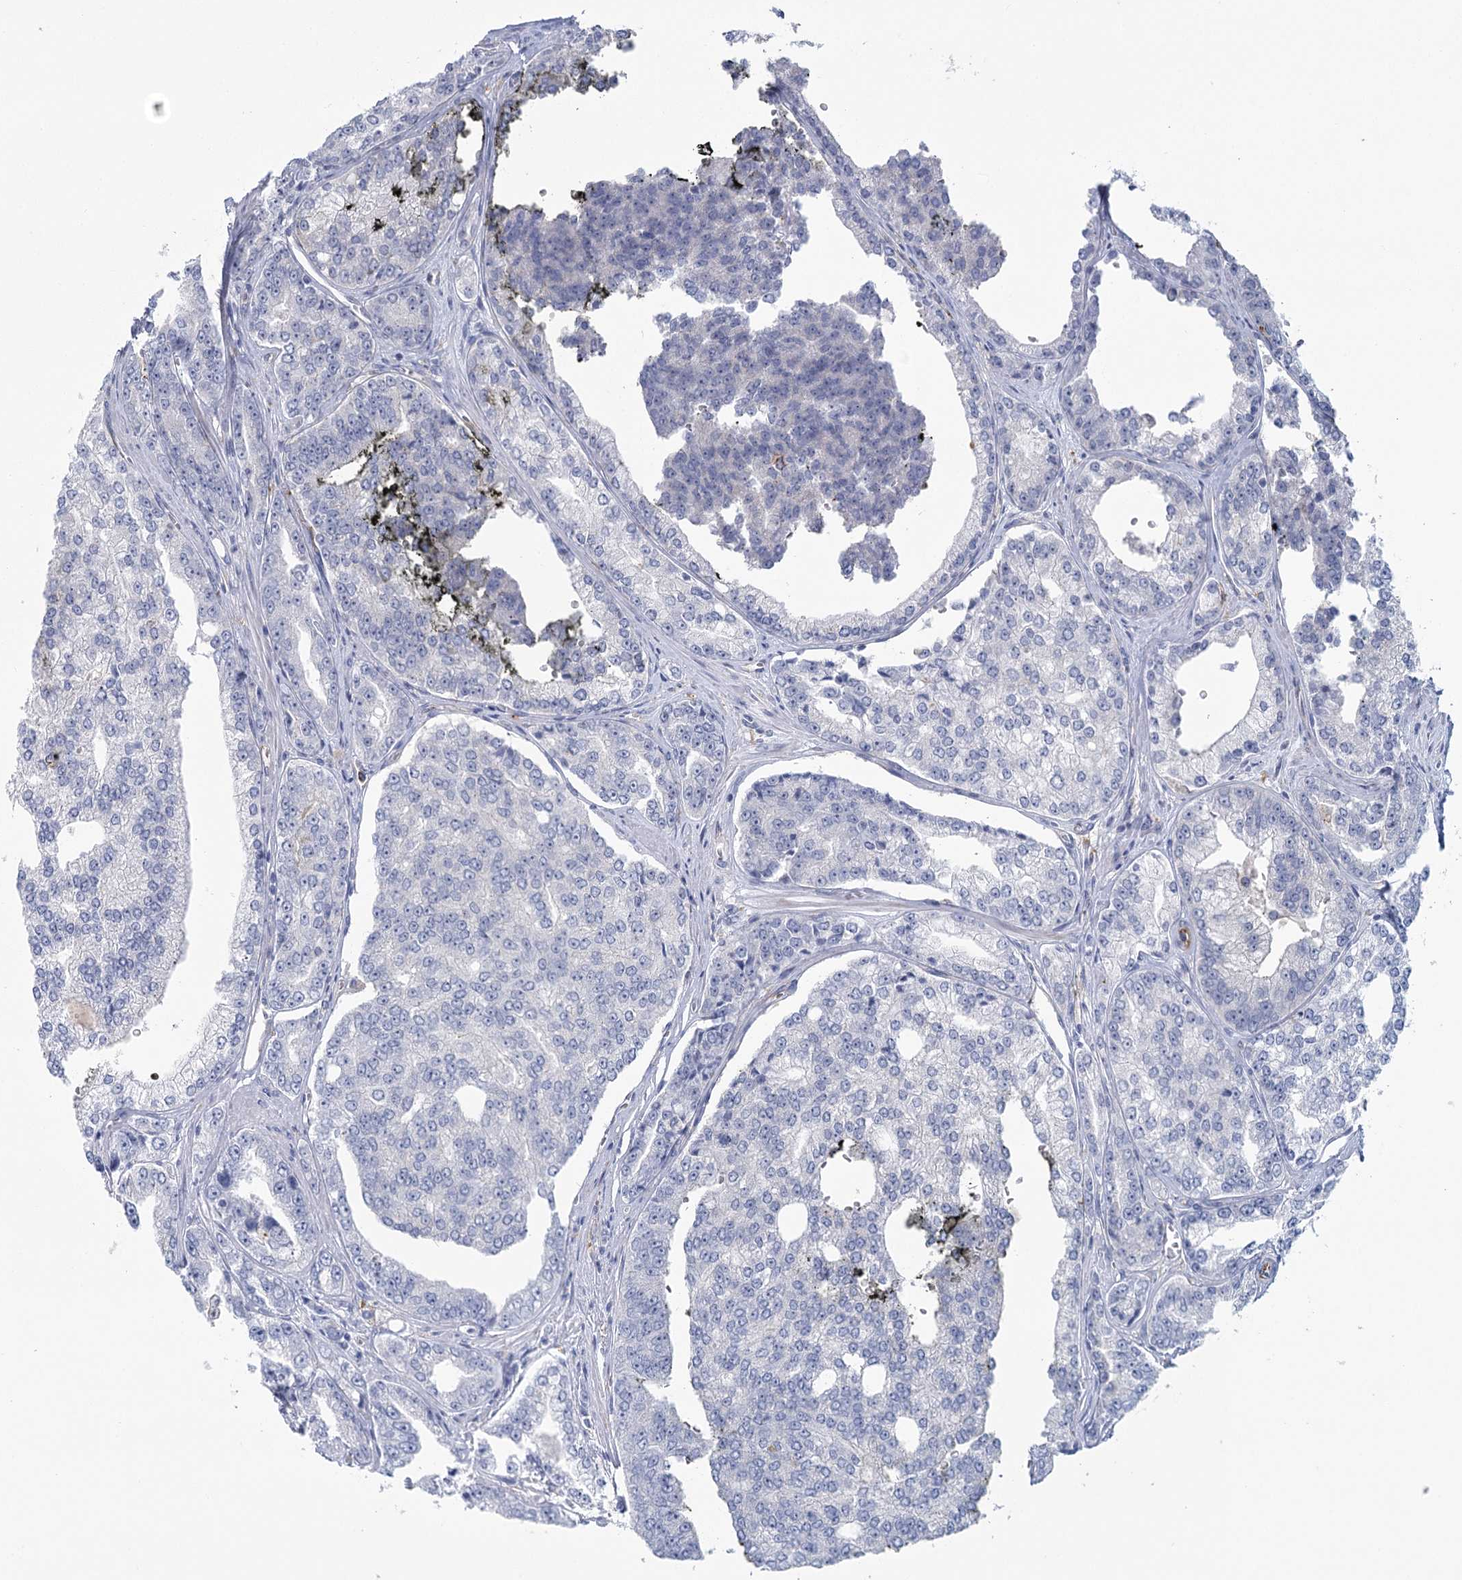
{"staining": {"intensity": "negative", "quantity": "none", "location": "none"}, "tissue": "prostate cancer", "cell_type": "Tumor cells", "image_type": "cancer", "snomed": [{"axis": "morphology", "description": "Adenocarcinoma, High grade"}, {"axis": "topography", "description": "Prostate"}], "caption": "This photomicrograph is of prostate high-grade adenocarcinoma stained with immunohistochemistry (IHC) to label a protein in brown with the nuclei are counter-stained blue. There is no expression in tumor cells.", "gene": "CCDC88A", "patient": {"sex": "male", "age": 71}}